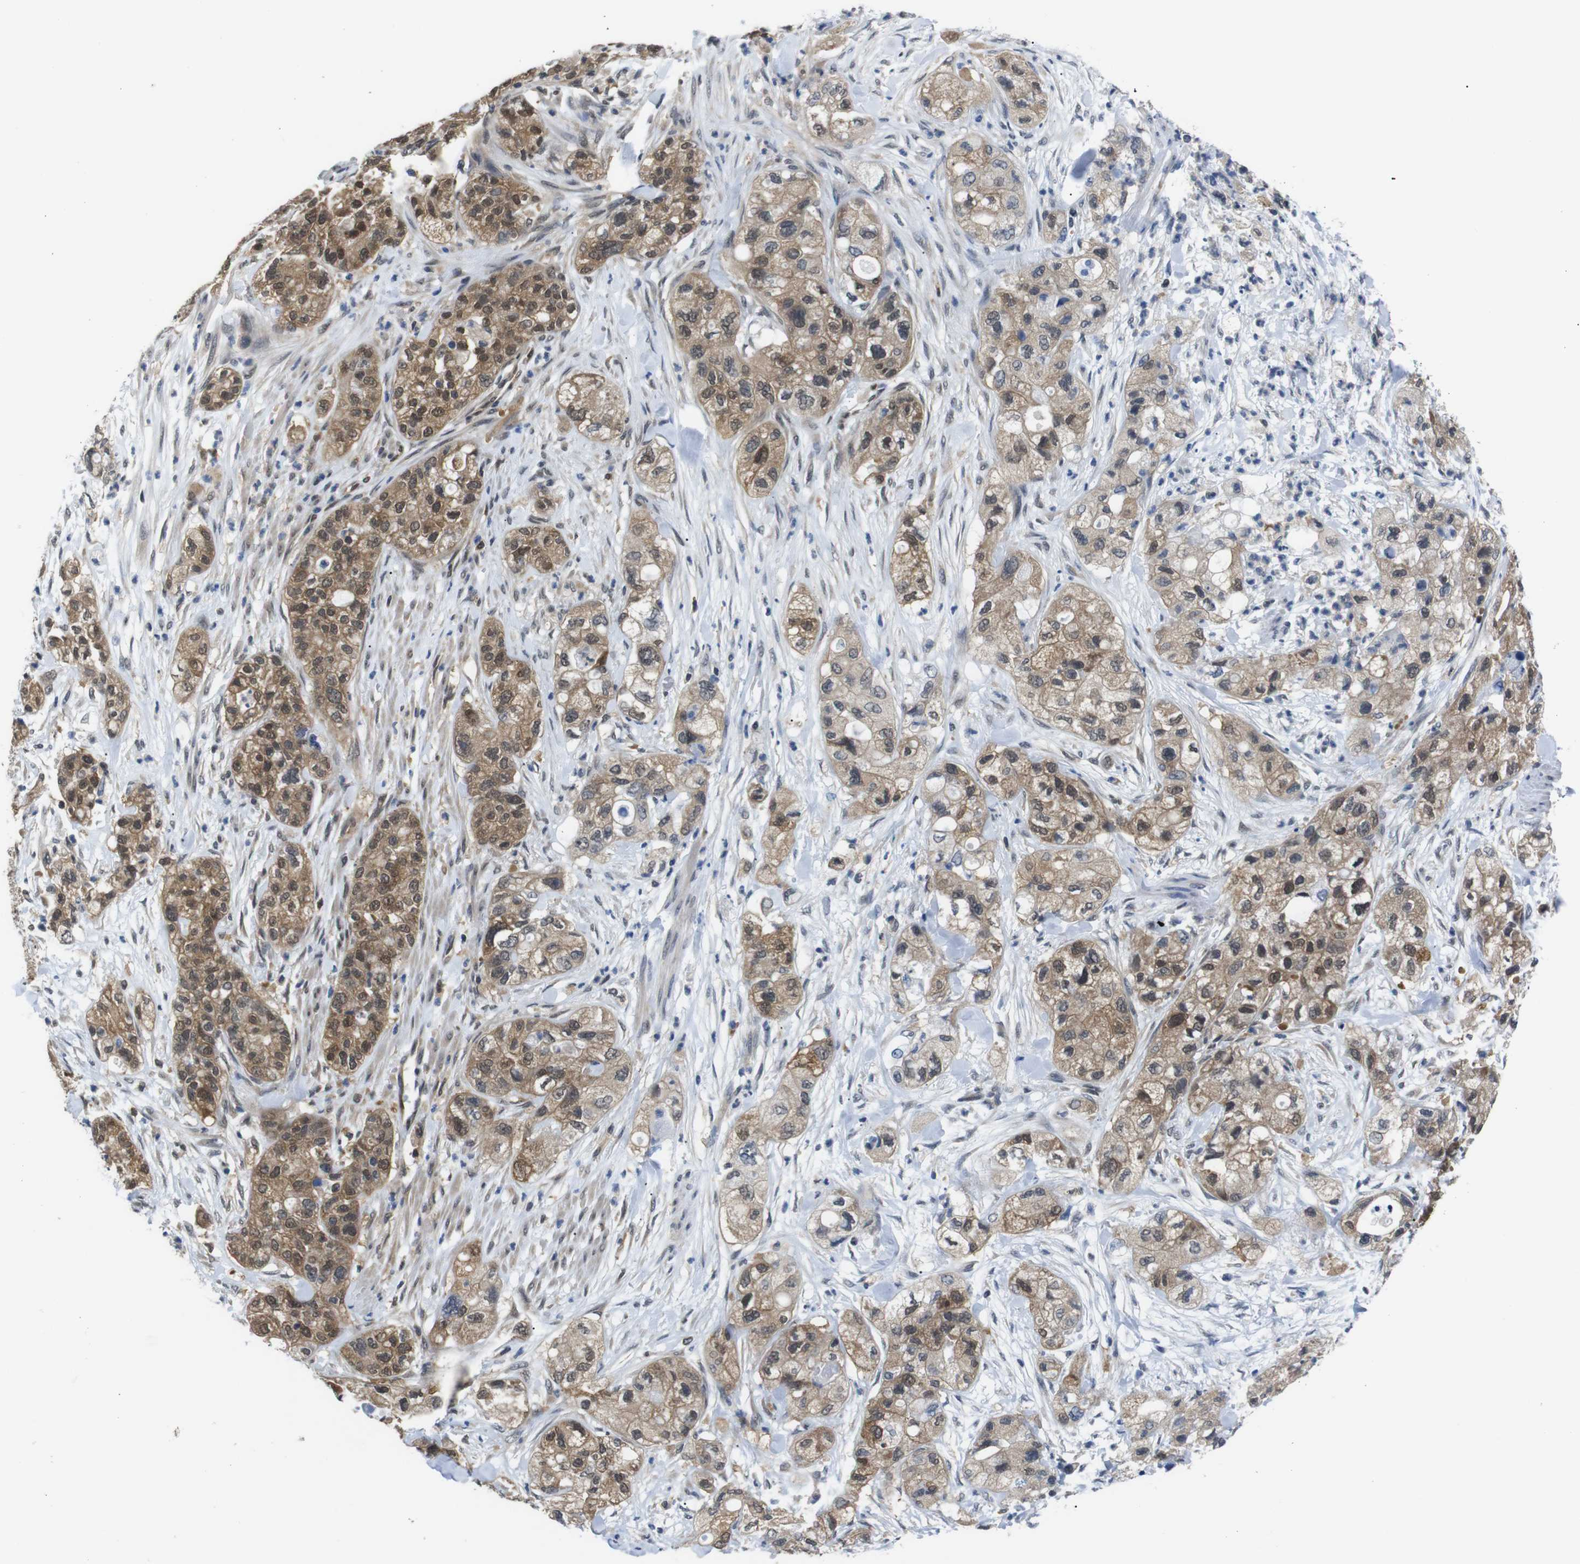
{"staining": {"intensity": "moderate", "quantity": ">75%", "location": "cytoplasmic/membranous,nuclear"}, "tissue": "pancreatic cancer", "cell_type": "Tumor cells", "image_type": "cancer", "snomed": [{"axis": "morphology", "description": "Adenocarcinoma, NOS"}, {"axis": "topography", "description": "Pancreas"}], "caption": "Moderate cytoplasmic/membranous and nuclear positivity for a protein is identified in about >75% of tumor cells of adenocarcinoma (pancreatic) using immunohistochemistry (IHC).", "gene": "UBXN1", "patient": {"sex": "female", "age": 78}}